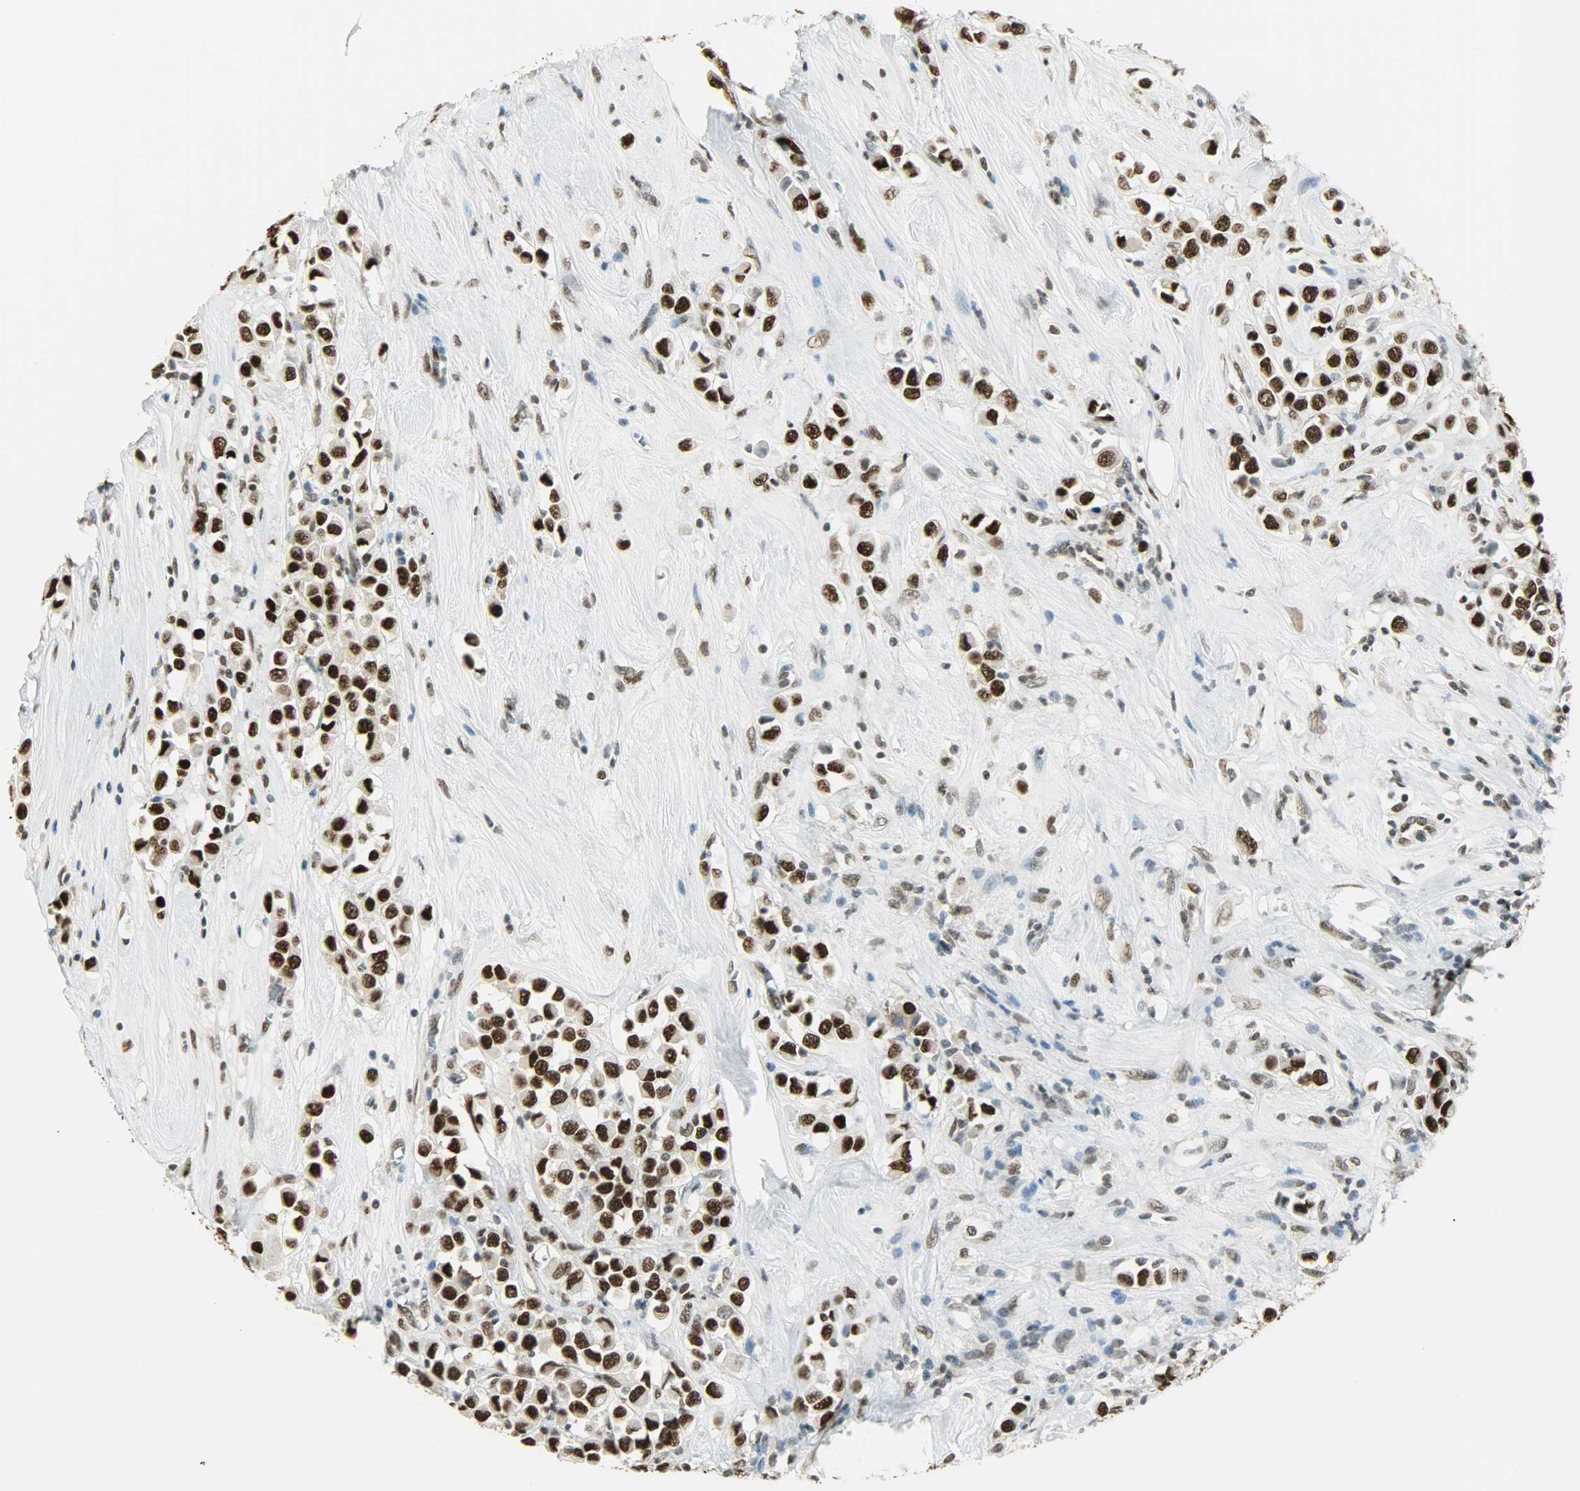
{"staining": {"intensity": "strong", "quantity": ">75%", "location": "nuclear"}, "tissue": "breast cancer", "cell_type": "Tumor cells", "image_type": "cancer", "snomed": [{"axis": "morphology", "description": "Duct carcinoma"}, {"axis": "topography", "description": "Breast"}], "caption": "Immunohistochemistry of breast invasive ductal carcinoma shows high levels of strong nuclear expression in about >75% of tumor cells.", "gene": "MYEF2", "patient": {"sex": "female", "age": 61}}